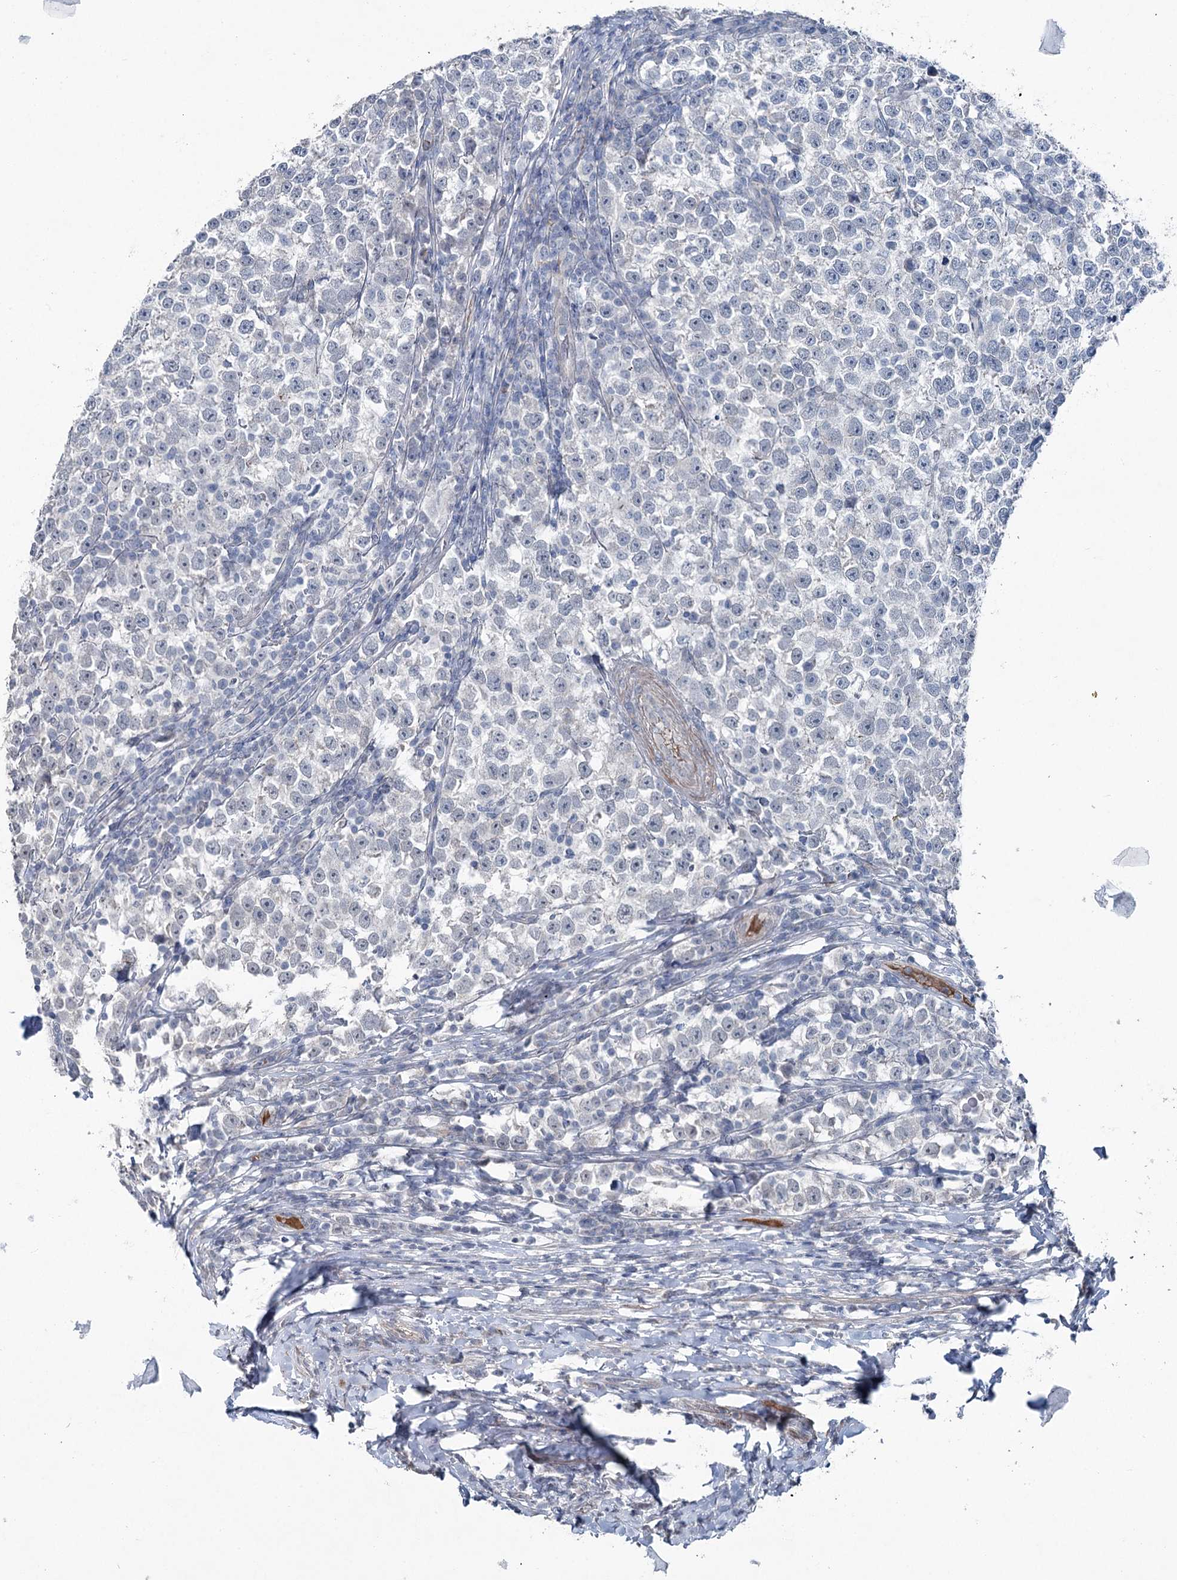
{"staining": {"intensity": "negative", "quantity": "none", "location": "none"}, "tissue": "testis cancer", "cell_type": "Tumor cells", "image_type": "cancer", "snomed": [{"axis": "morphology", "description": "Normal tissue, NOS"}, {"axis": "morphology", "description": "Seminoma, NOS"}, {"axis": "topography", "description": "Testis"}], "caption": "There is no significant expression in tumor cells of testis cancer.", "gene": "FAM120B", "patient": {"sex": "male", "age": 43}}